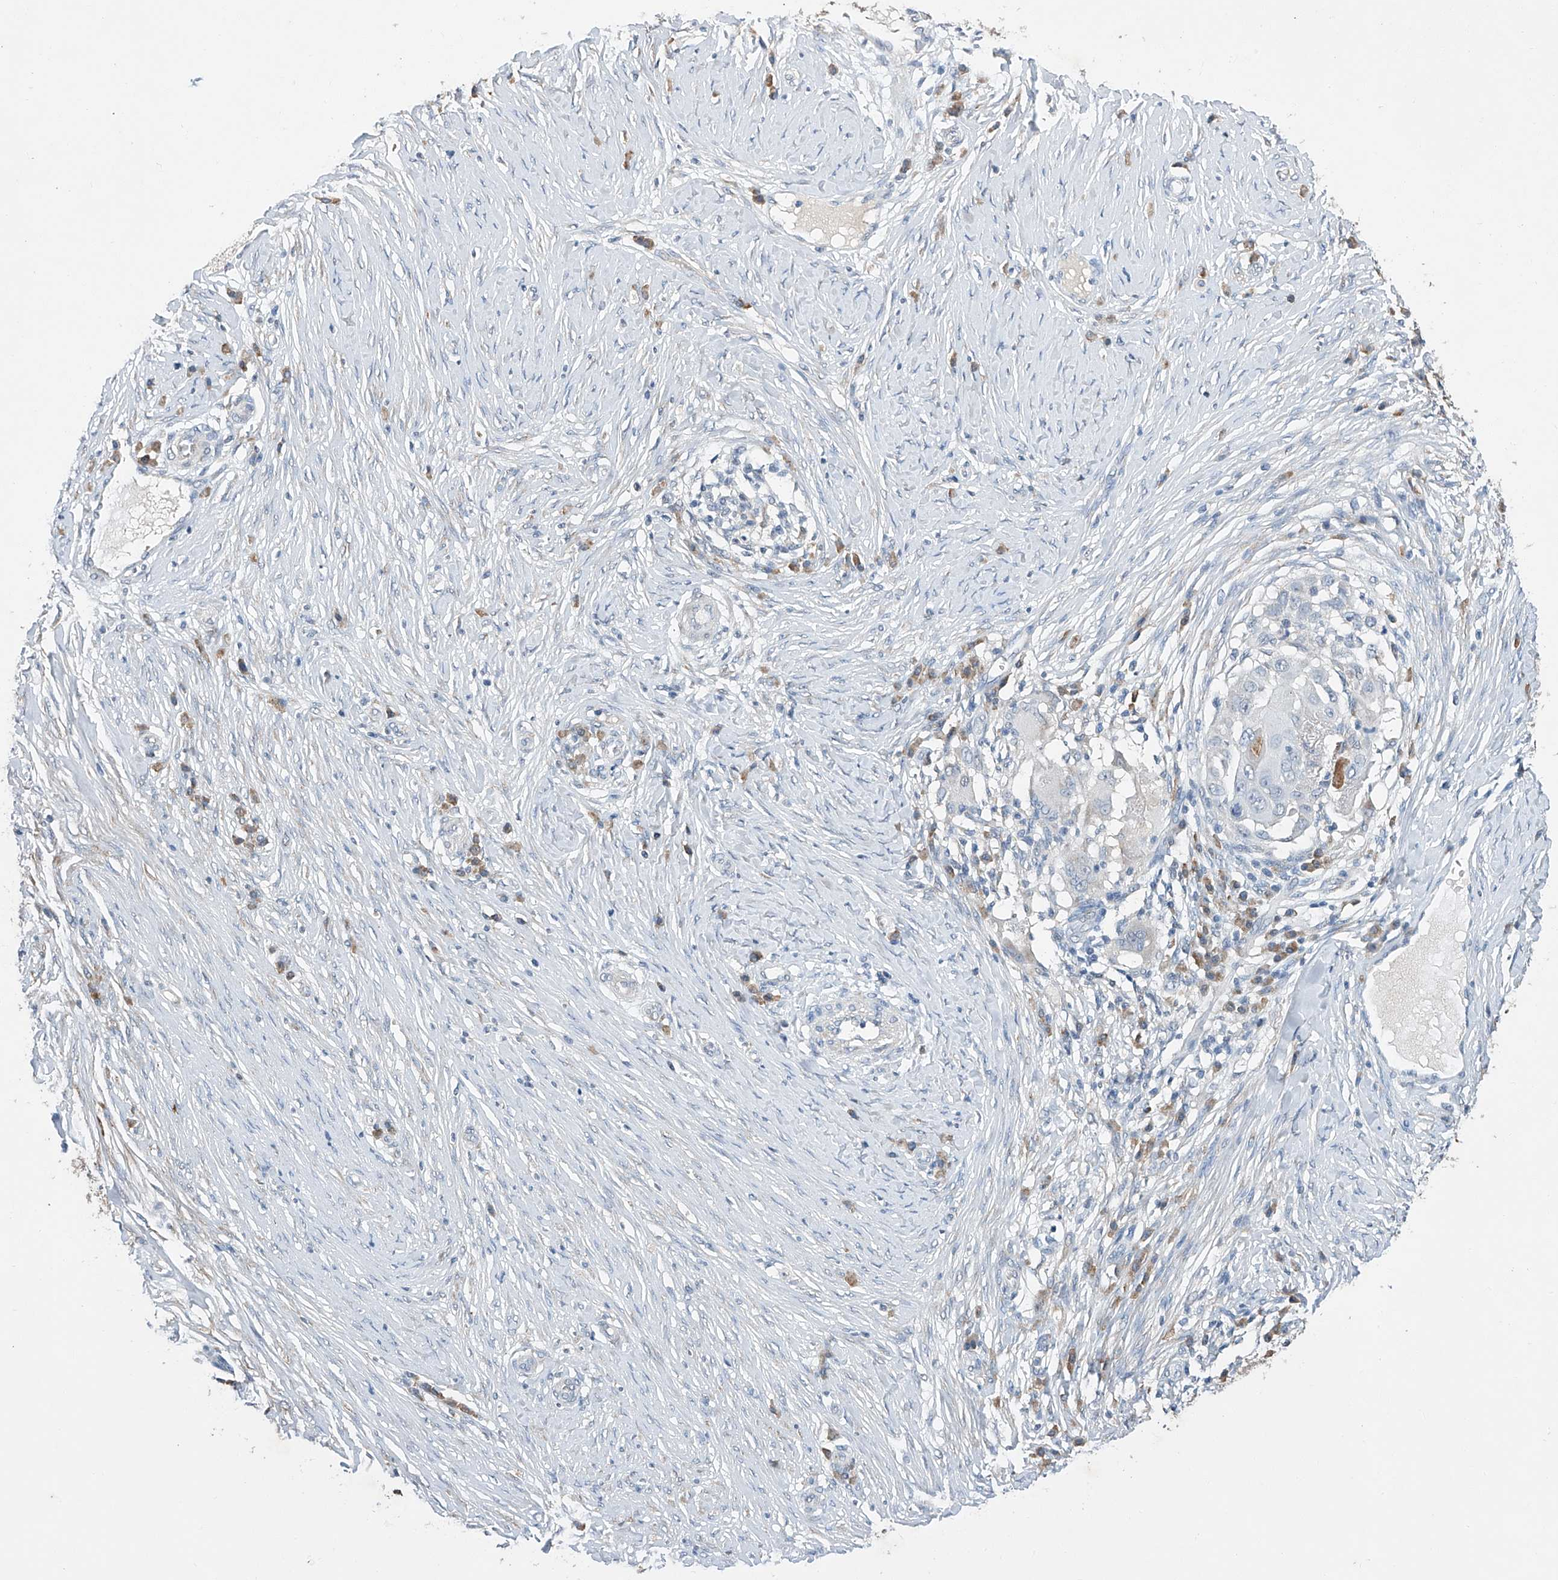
{"staining": {"intensity": "negative", "quantity": "none", "location": "none"}, "tissue": "skin cancer", "cell_type": "Tumor cells", "image_type": "cancer", "snomed": [{"axis": "morphology", "description": "Squamous cell carcinoma, NOS"}, {"axis": "topography", "description": "Skin"}], "caption": "Immunohistochemical staining of human skin cancer (squamous cell carcinoma) exhibits no significant staining in tumor cells. The staining was performed using DAB to visualize the protein expression in brown, while the nuclei were stained in blue with hematoxylin (Magnification: 20x).", "gene": "CTDP1", "patient": {"sex": "female", "age": 44}}